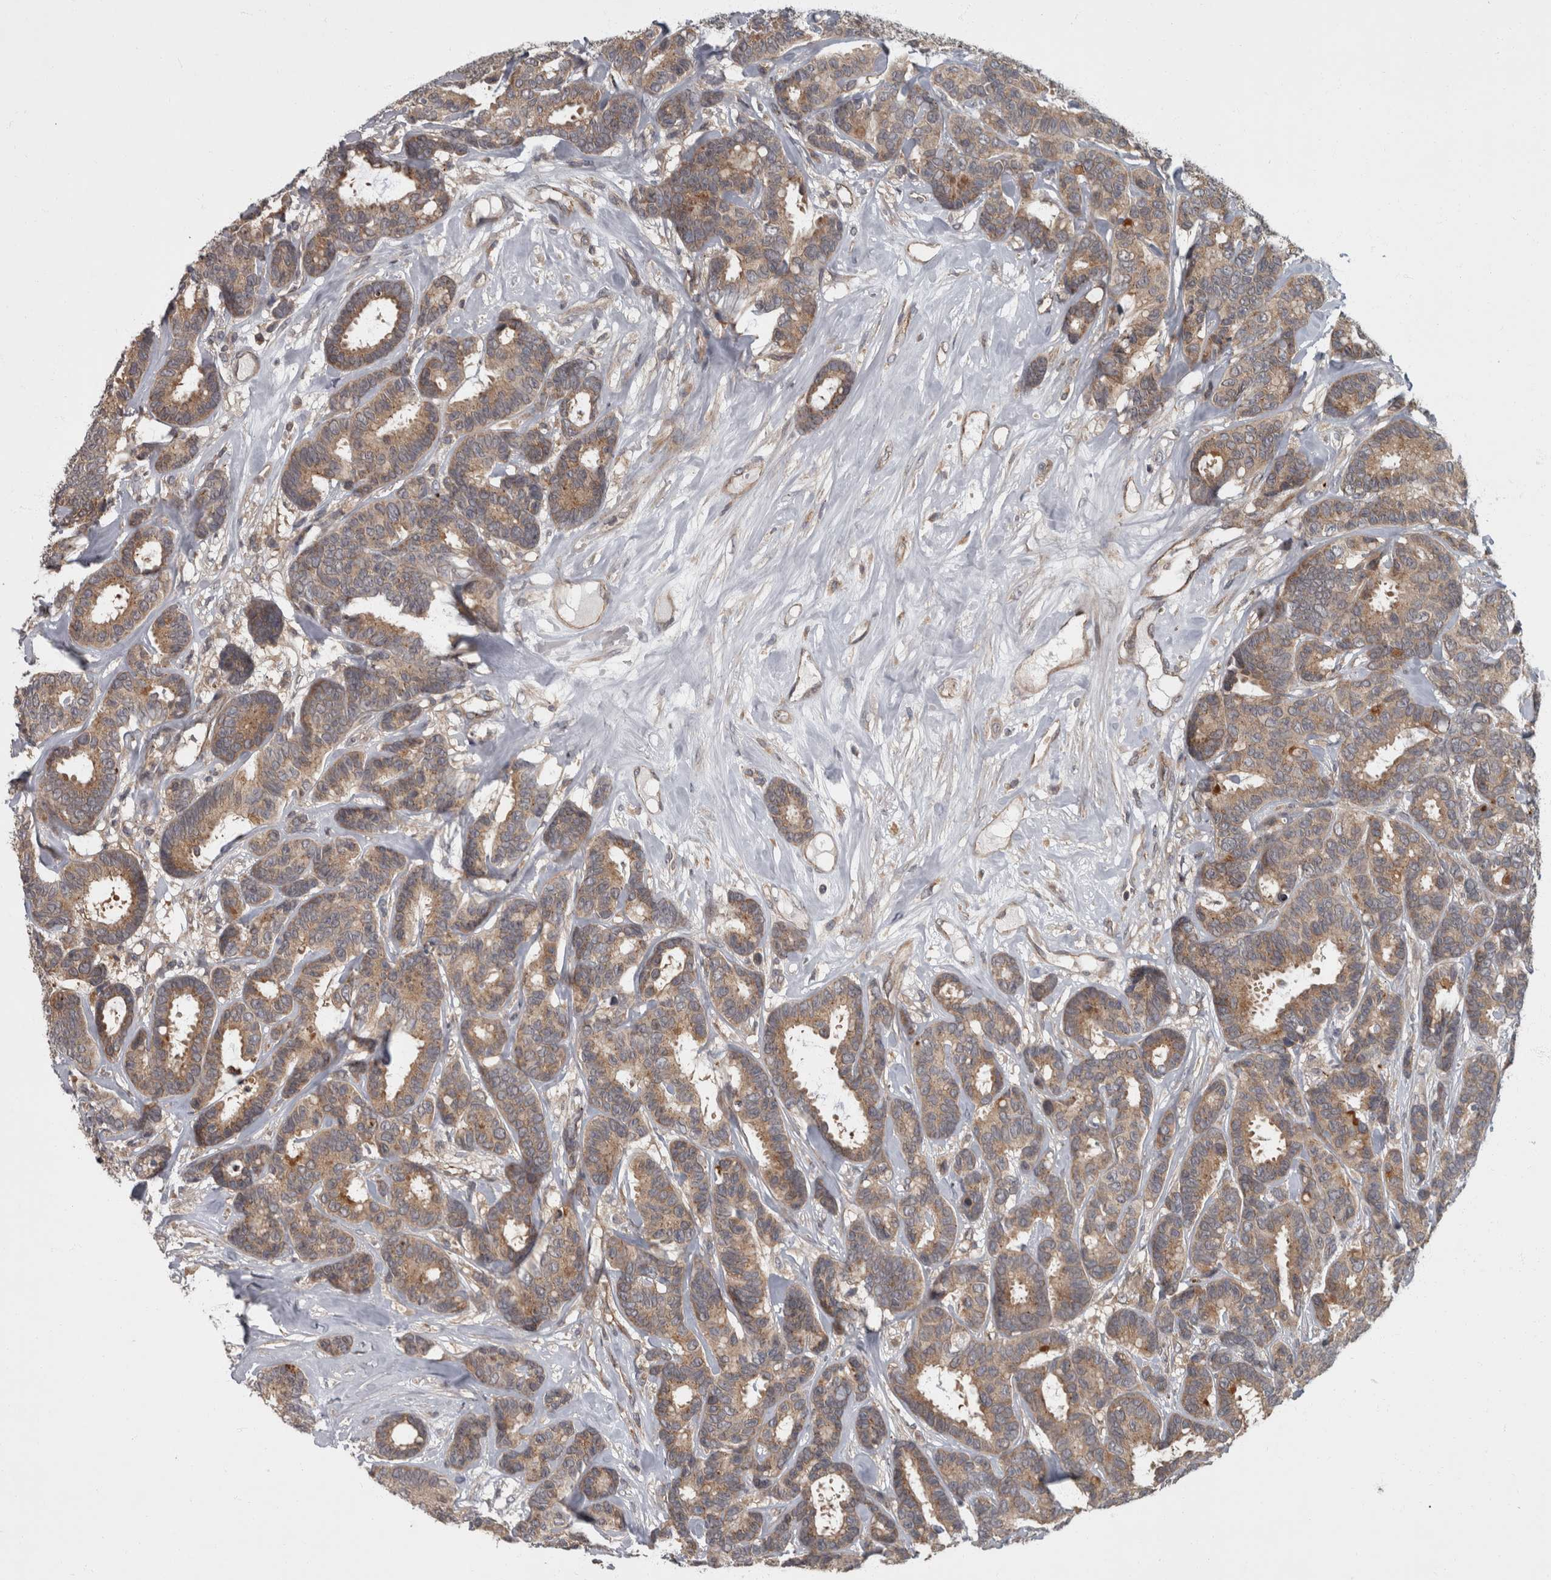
{"staining": {"intensity": "moderate", "quantity": ">75%", "location": "cytoplasmic/membranous"}, "tissue": "breast cancer", "cell_type": "Tumor cells", "image_type": "cancer", "snomed": [{"axis": "morphology", "description": "Duct carcinoma"}, {"axis": "topography", "description": "Breast"}], "caption": "Moderate cytoplasmic/membranous staining for a protein is appreciated in about >75% of tumor cells of breast infiltrating ductal carcinoma using immunohistochemistry.", "gene": "VEGFD", "patient": {"sex": "female", "age": 87}}